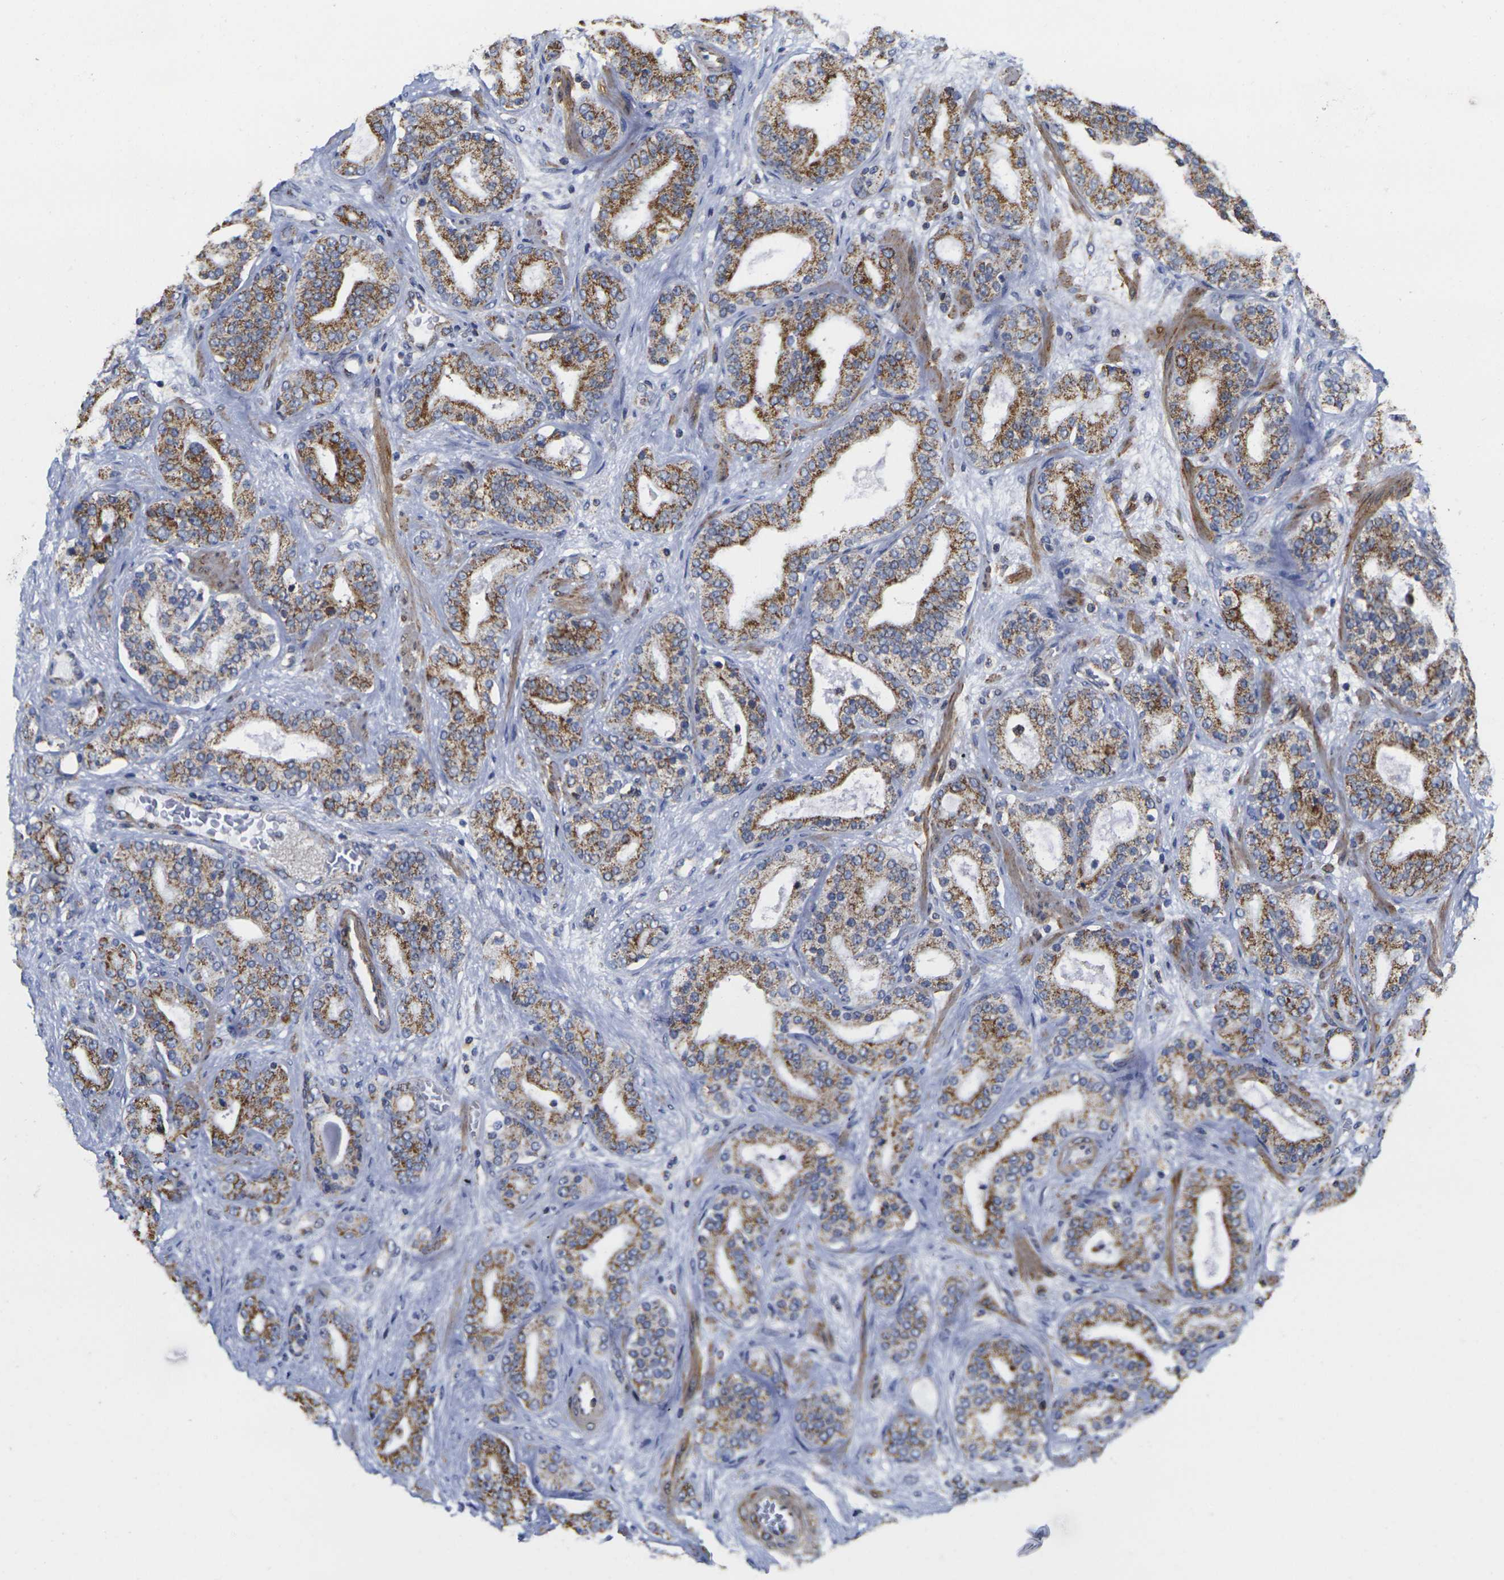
{"staining": {"intensity": "strong", "quantity": ">75%", "location": "cytoplasmic/membranous"}, "tissue": "prostate cancer", "cell_type": "Tumor cells", "image_type": "cancer", "snomed": [{"axis": "morphology", "description": "Adenocarcinoma, Low grade"}, {"axis": "topography", "description": "Prostate"}], "caption": "IHC of human prostate adenocarcinoma (low-grade) demonstrates high levels of strong cytoplasmic/membranous positivity in about >75% of tumor cells.", "gene": "P2RY11", "patient": {"sex": "male", "age": 63}}